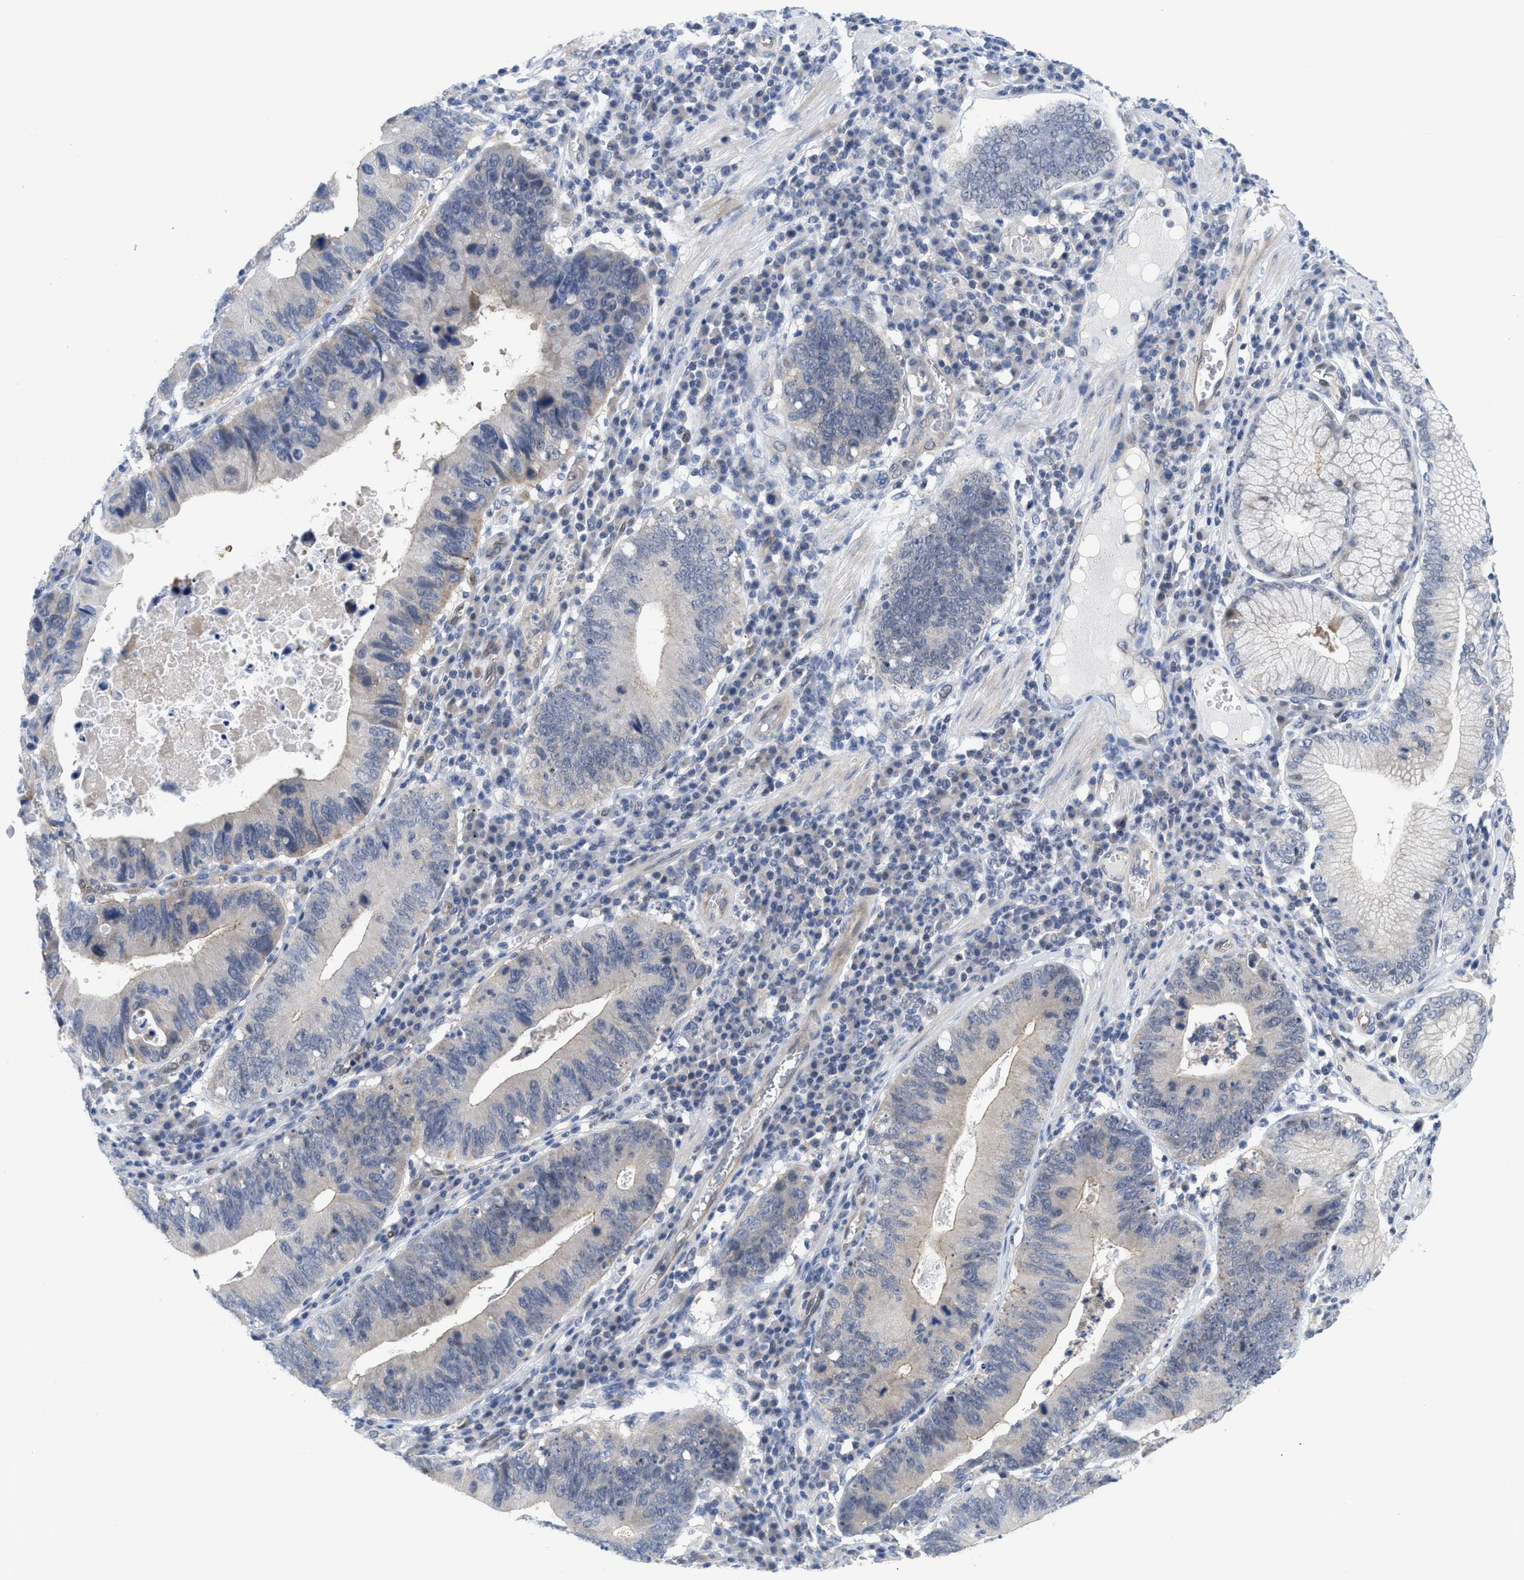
{"staining": {"intensity": "negative", "quantity": "none", "location": "none"}, "tissue": "stomach cancer", "cell_type": "Tumor cells", "image_type": "cancer", "snomed": [{"axis": "morphology", "description": "Adenocarcinoma, NOS"}, {"axis": "topography", "description": "Stomach"}], "caption": "High power microscopy histopathology image of an immunohistochemistry (IHC) histopathology image of stomach cancer (adenocarcinoma), revealing no significant positivity in tumor cells. Brightfield microscopy of immunohistochemistry (IHC) stained with DAB (3,3'-diaminobenzidine) (brown) and hematoxylin (blue), captured at high magnification.", "gene": "LDAF1", "patient": {"sex": "male", "age": 59}}